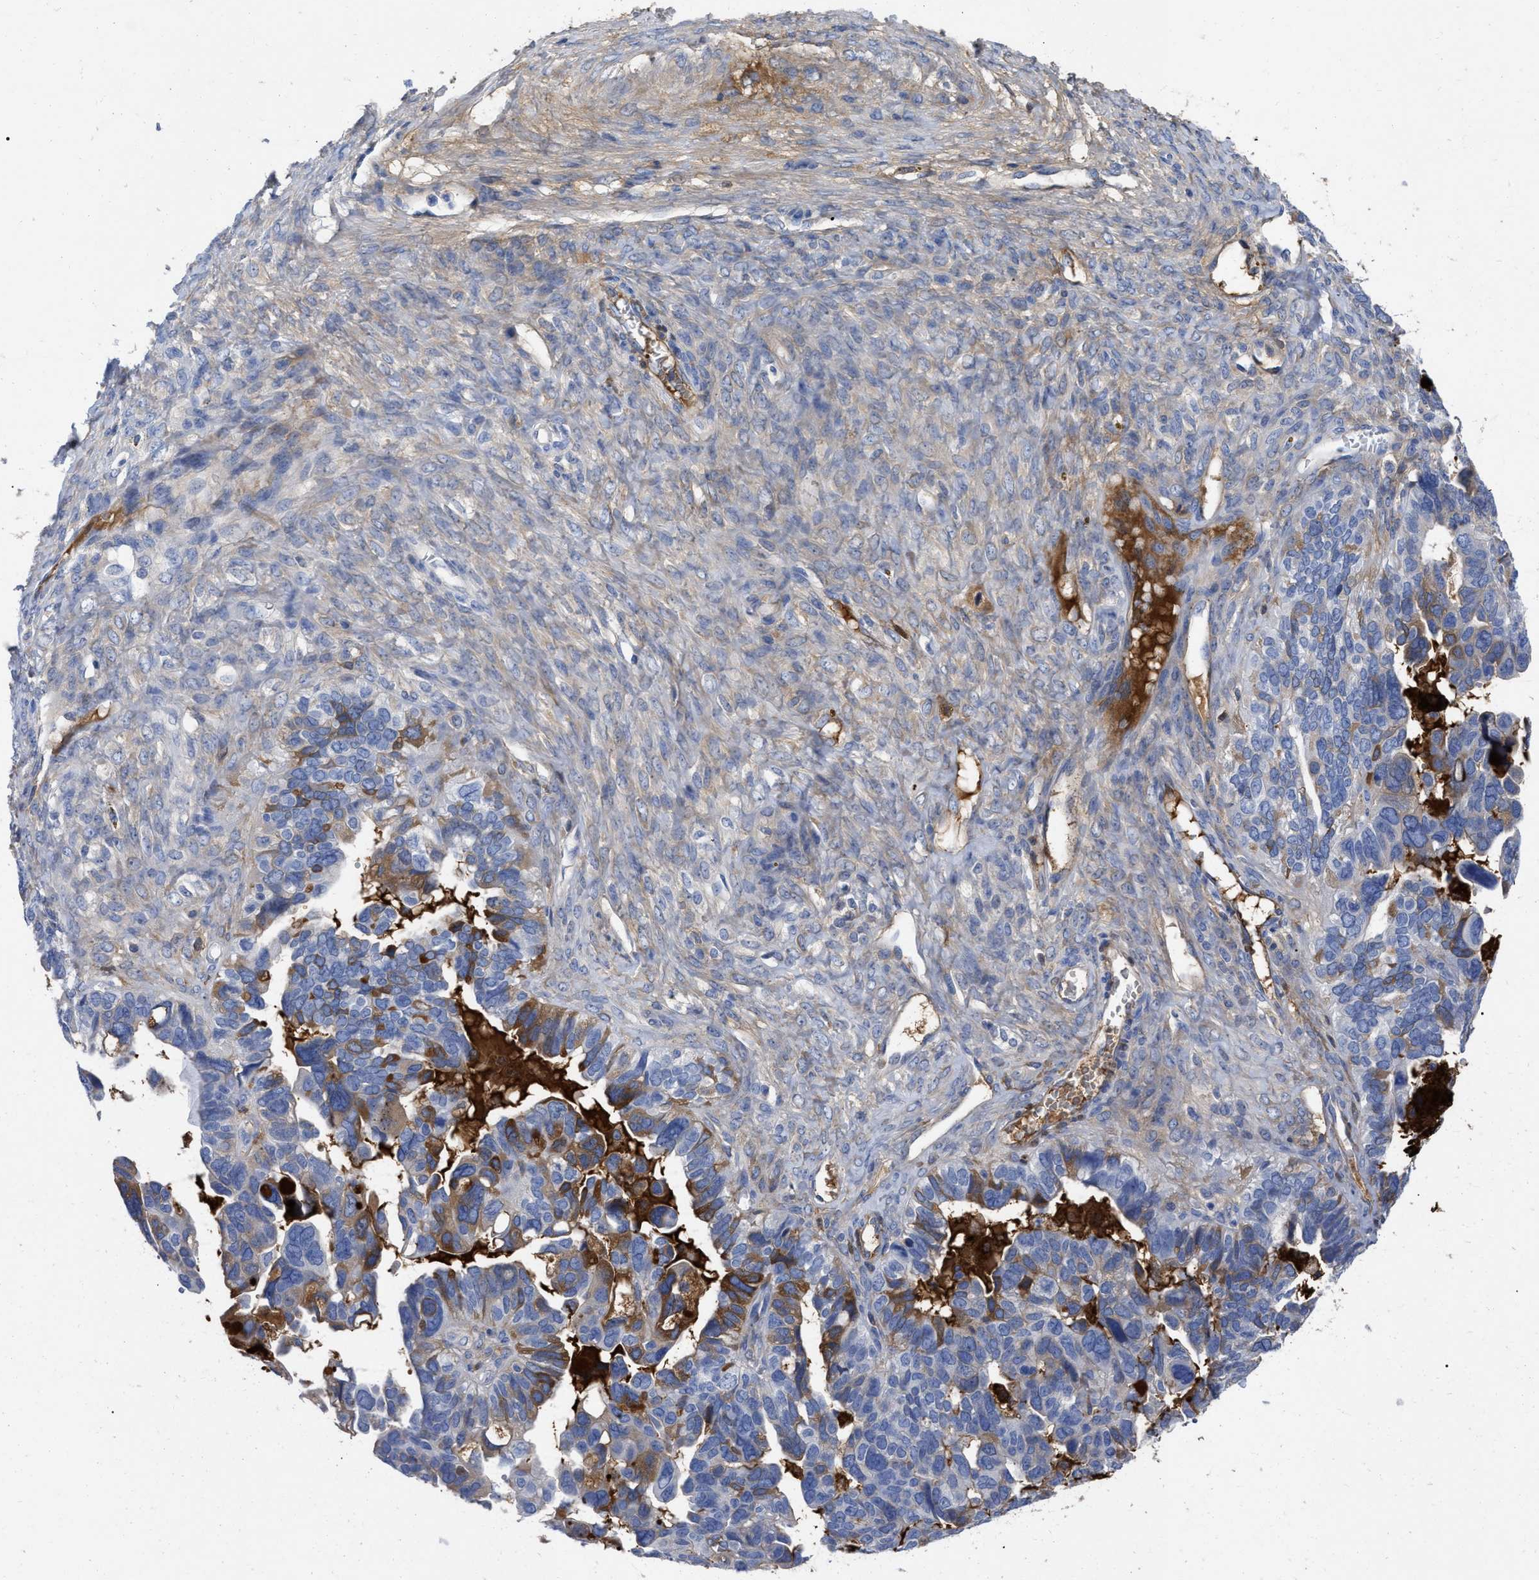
{"staining": {"intensity": "moderate", "quantity": "25%-75%", "location": "cytoplasmic/membranous"}, "tissue": "ovarian cancer", "cell_type": "Tumor cells", "image_type": "cancer", "snomed": [{"axis": "morphology", "description": "Cystadenocarcinoma, serous, NOS"}, {"axis": "topography", "description": "Ovary"}], "caption": "High-power microscopy captured an IHC micrograph of ovarian cancer, revealing moderate cytoplasmic/membranous expression in approximately 25%-75% of tumor cells.", "gene": "IGHV5-51", "patient": {"sex": "female", "age": 79}}